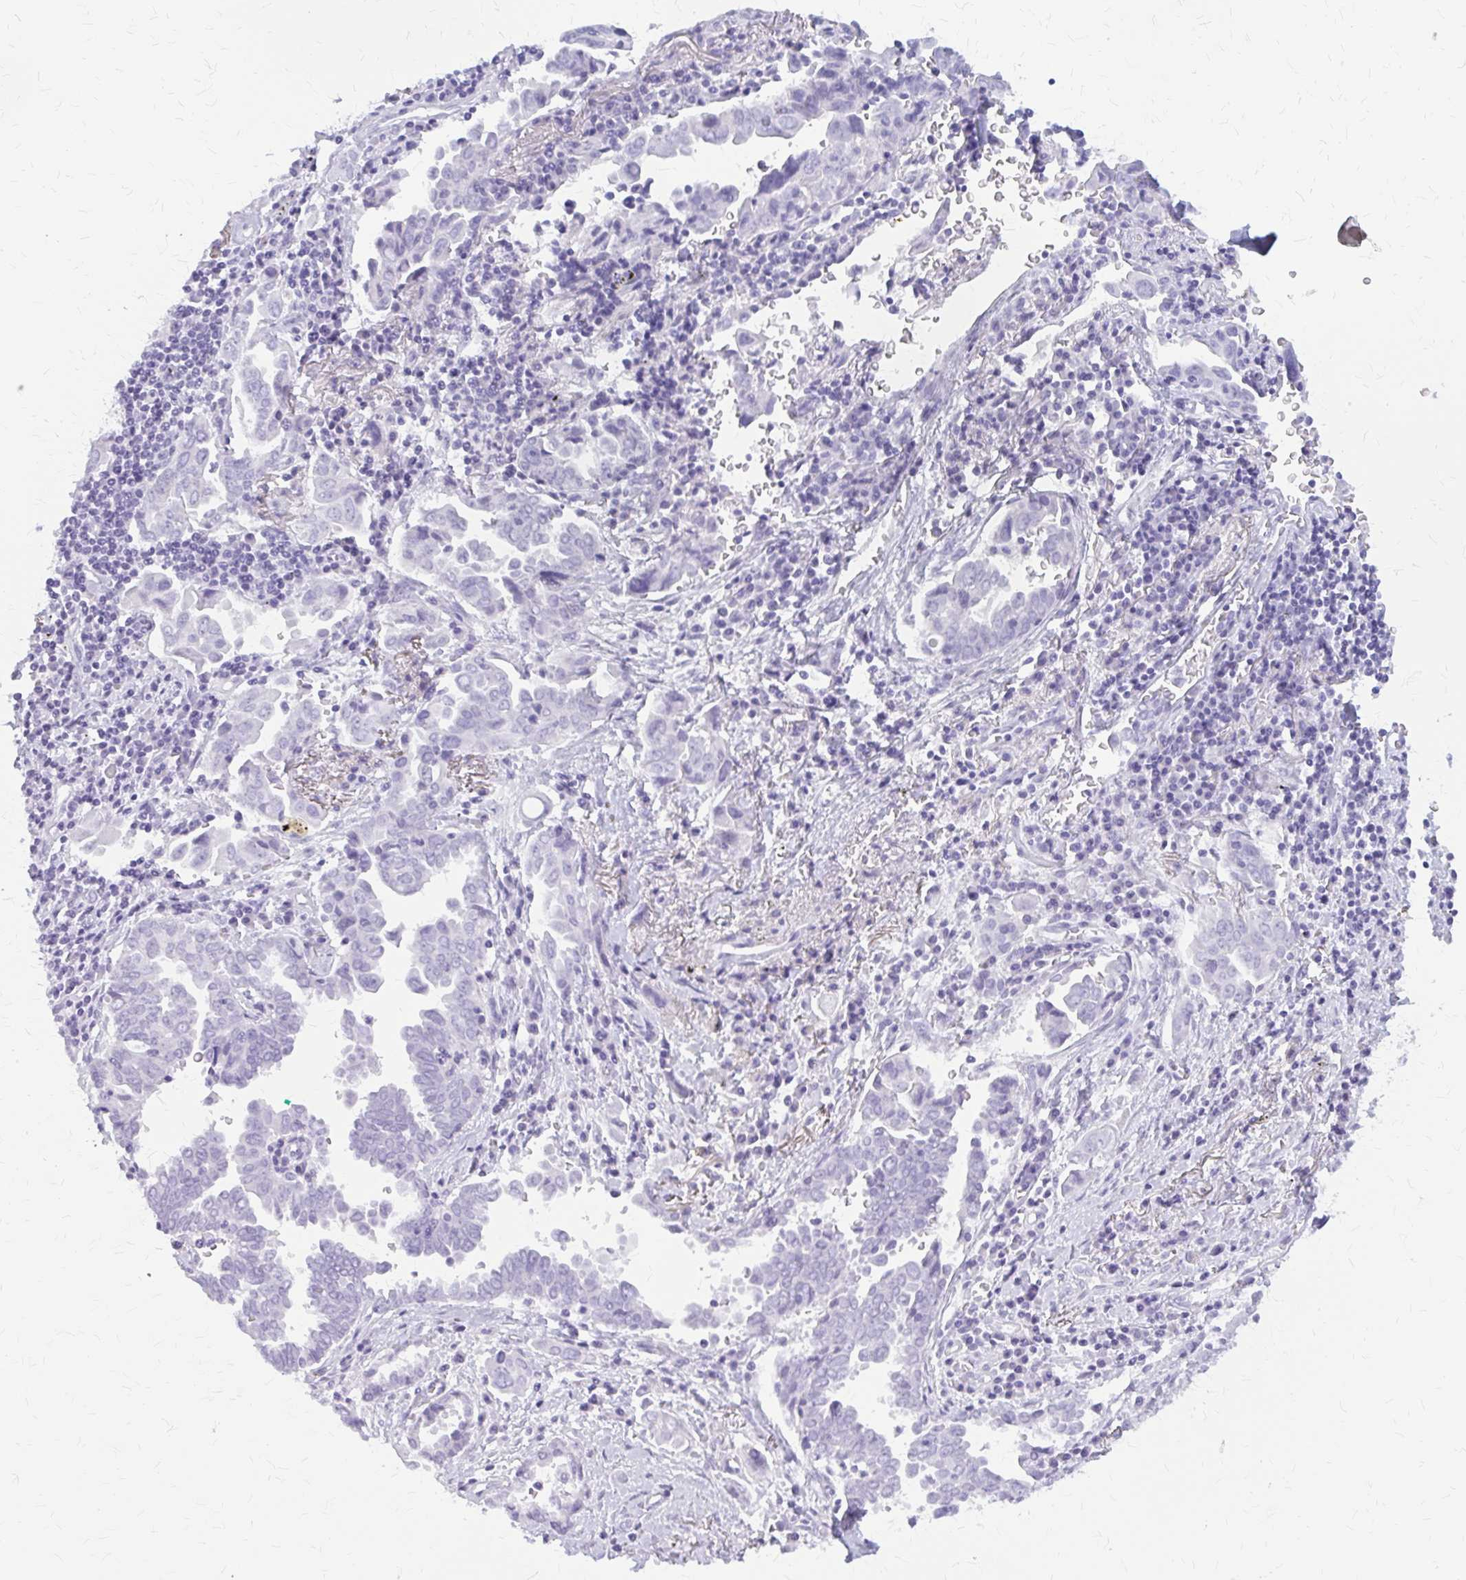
{"staining": {"intensity": "negative", "quantity": "none", "location": "none"}, "tissue": "lung cancer", "cell_type": "Tumor cells", "image_type": "cancer", "snomed": [{"axis": "morphology", "description": "Adenocarcinoma, NOS"}, {"axis": "topography", "description": "Lung"}], "caption": "High power microscopy image of an immunohistochemistry (IHC) micrograph of lung adenocarcinoma, revealing no significant staining in tumor cells.", "gene": "KLHDC7A", "patient": {"sex": "male", "age": 76}}